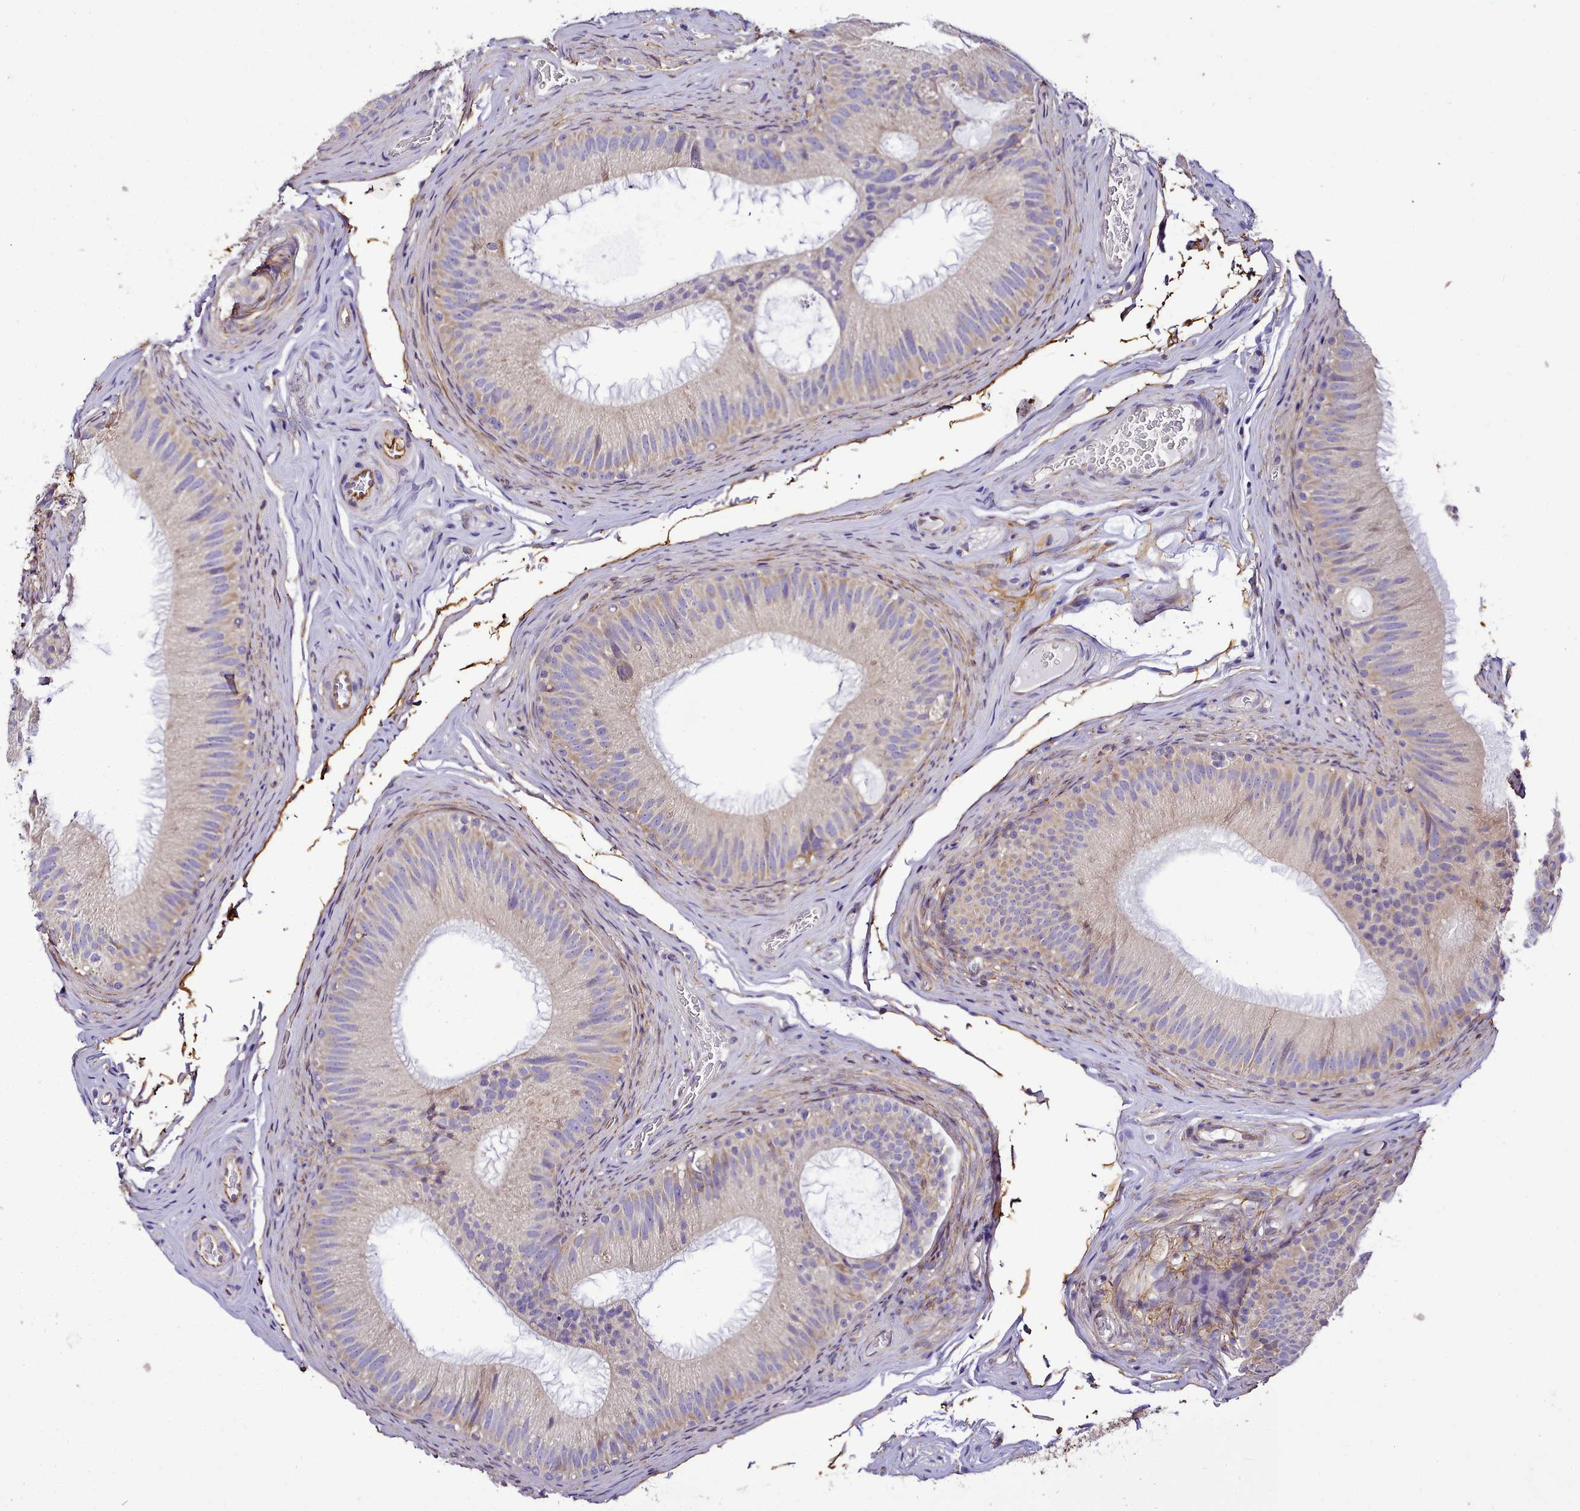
{"staining": {"intensity": "weak", "quantity": "<25%", "location": "cytoplasmic/membranous"}, "tissue": "epididymis", "cell_type": "Glandular cells", "image_type": "normal", "snomed": [{"axis": "morphology", "description": "Normal tissue, NOS"}, {"axis": "topography", "description": "Epididymis"}], "caption": "The photomicrograph reveals no significant staining in glandular cells of epididymis. Brightfield microscopy of IHC stained with DAB (3,3'-diaminobenzidine) (brown) and hematoxylin (blue), captured at high magnification.", "gene": "NBPF10", "patient": {"sex": "male", "age": 34}}